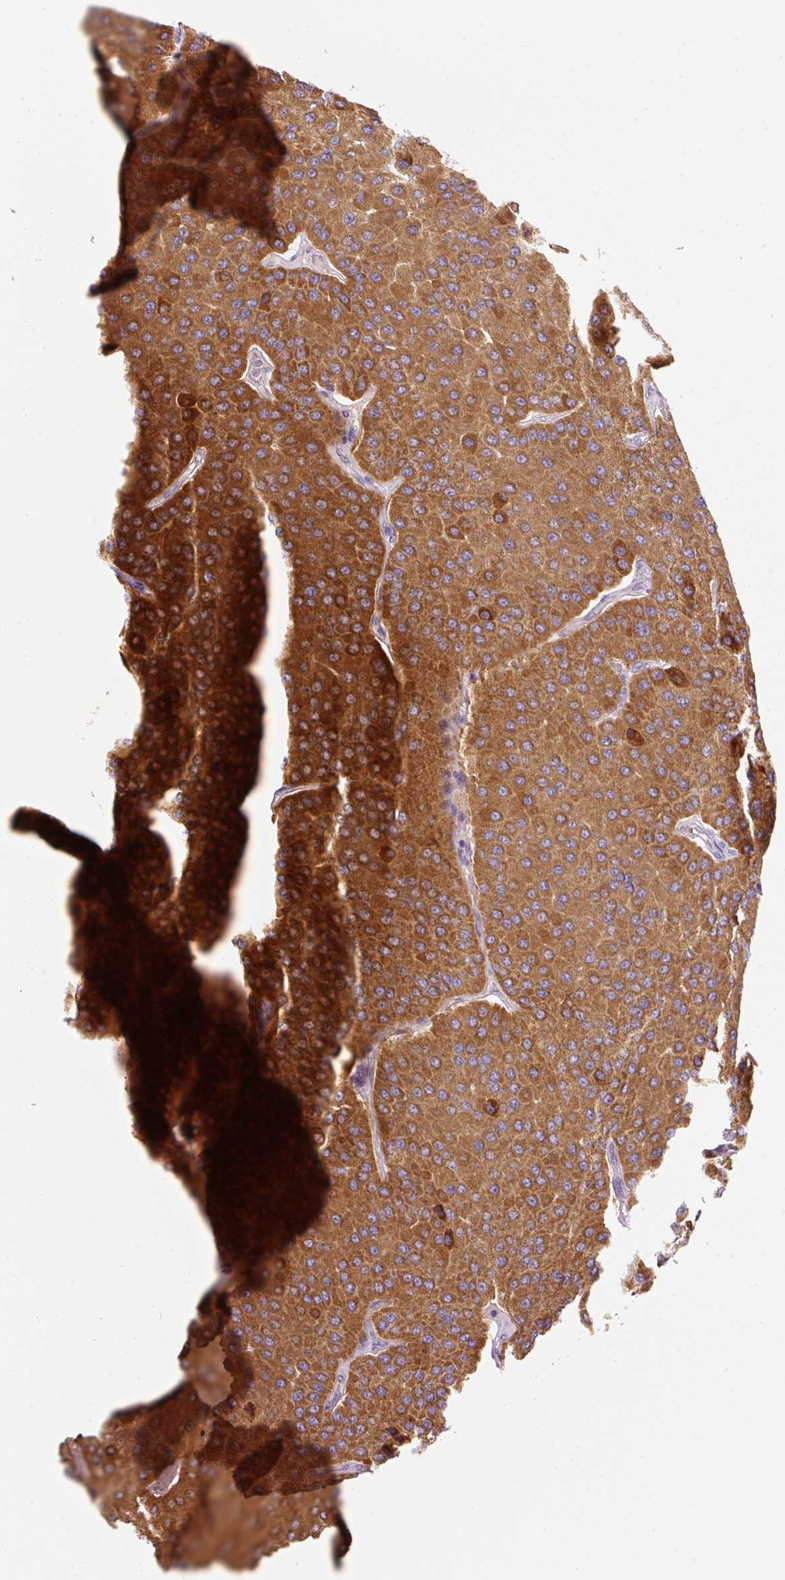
{"staining": {"intensity": "strong", "quantity": ">75%", "location": "cytoplasmic/membranous"}, "tissue": "parathyroid gland", "cell_type": "Glandular cells", "image_type": "normal", "snomed": [{"axis": "morphology", "description": "Normal tissue, NOS"}, {"axis": "morphology", "description": "Adenoma, NOS"}, {"axis": "topography", "description": "Parathyroid gland"}], "caption": "This photomicrograph shows IHC staining of normal human parathyroid gland, with high strong cytoplasmic/membranous expression in approximately >75% of glandular cells.", "gene": "FAM78B", "patient": {"sex": "female", "age": 86}}